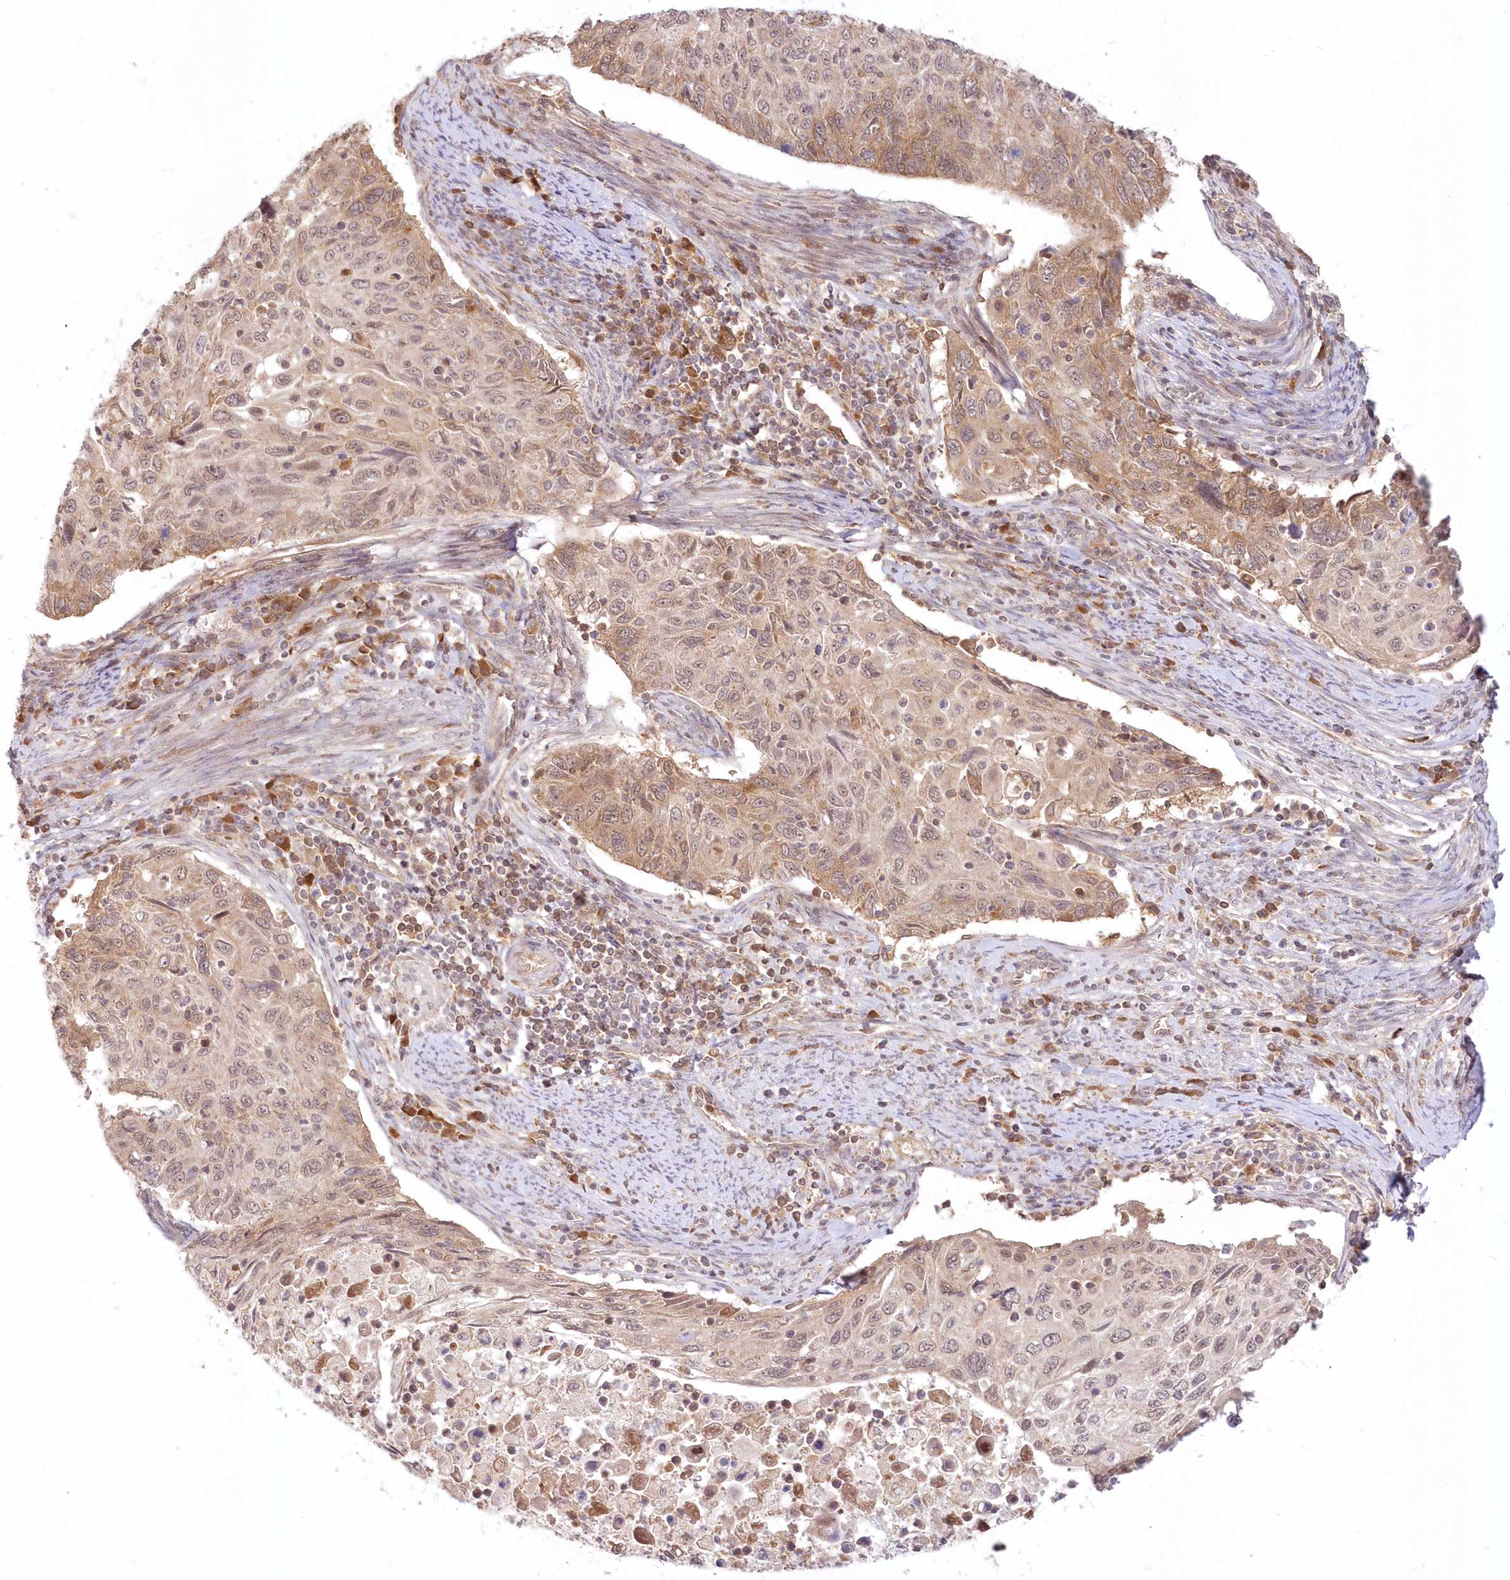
{"staining": {"intensity": "moderate", "quantity": ">75%", "location": "cytoplasmic/membranous"}, "tissue": "cervical cancer", "cell_type": "Tumor cells", "image_type": "cancer", "snomed": [{"axis": "morphology", "description": "Squamous cell carcinoma, NOS"}, {"axis": "topography", "description": "Cervix"}], "caption": "Immunohistochemical staining of human cervical squamous cell carcinoma shows moderate cytoplasmic/membranous protein staining in about >75% of tumor cells.", "gene": "MTMR3", "patient": {"sex": "female", "age": 70}}